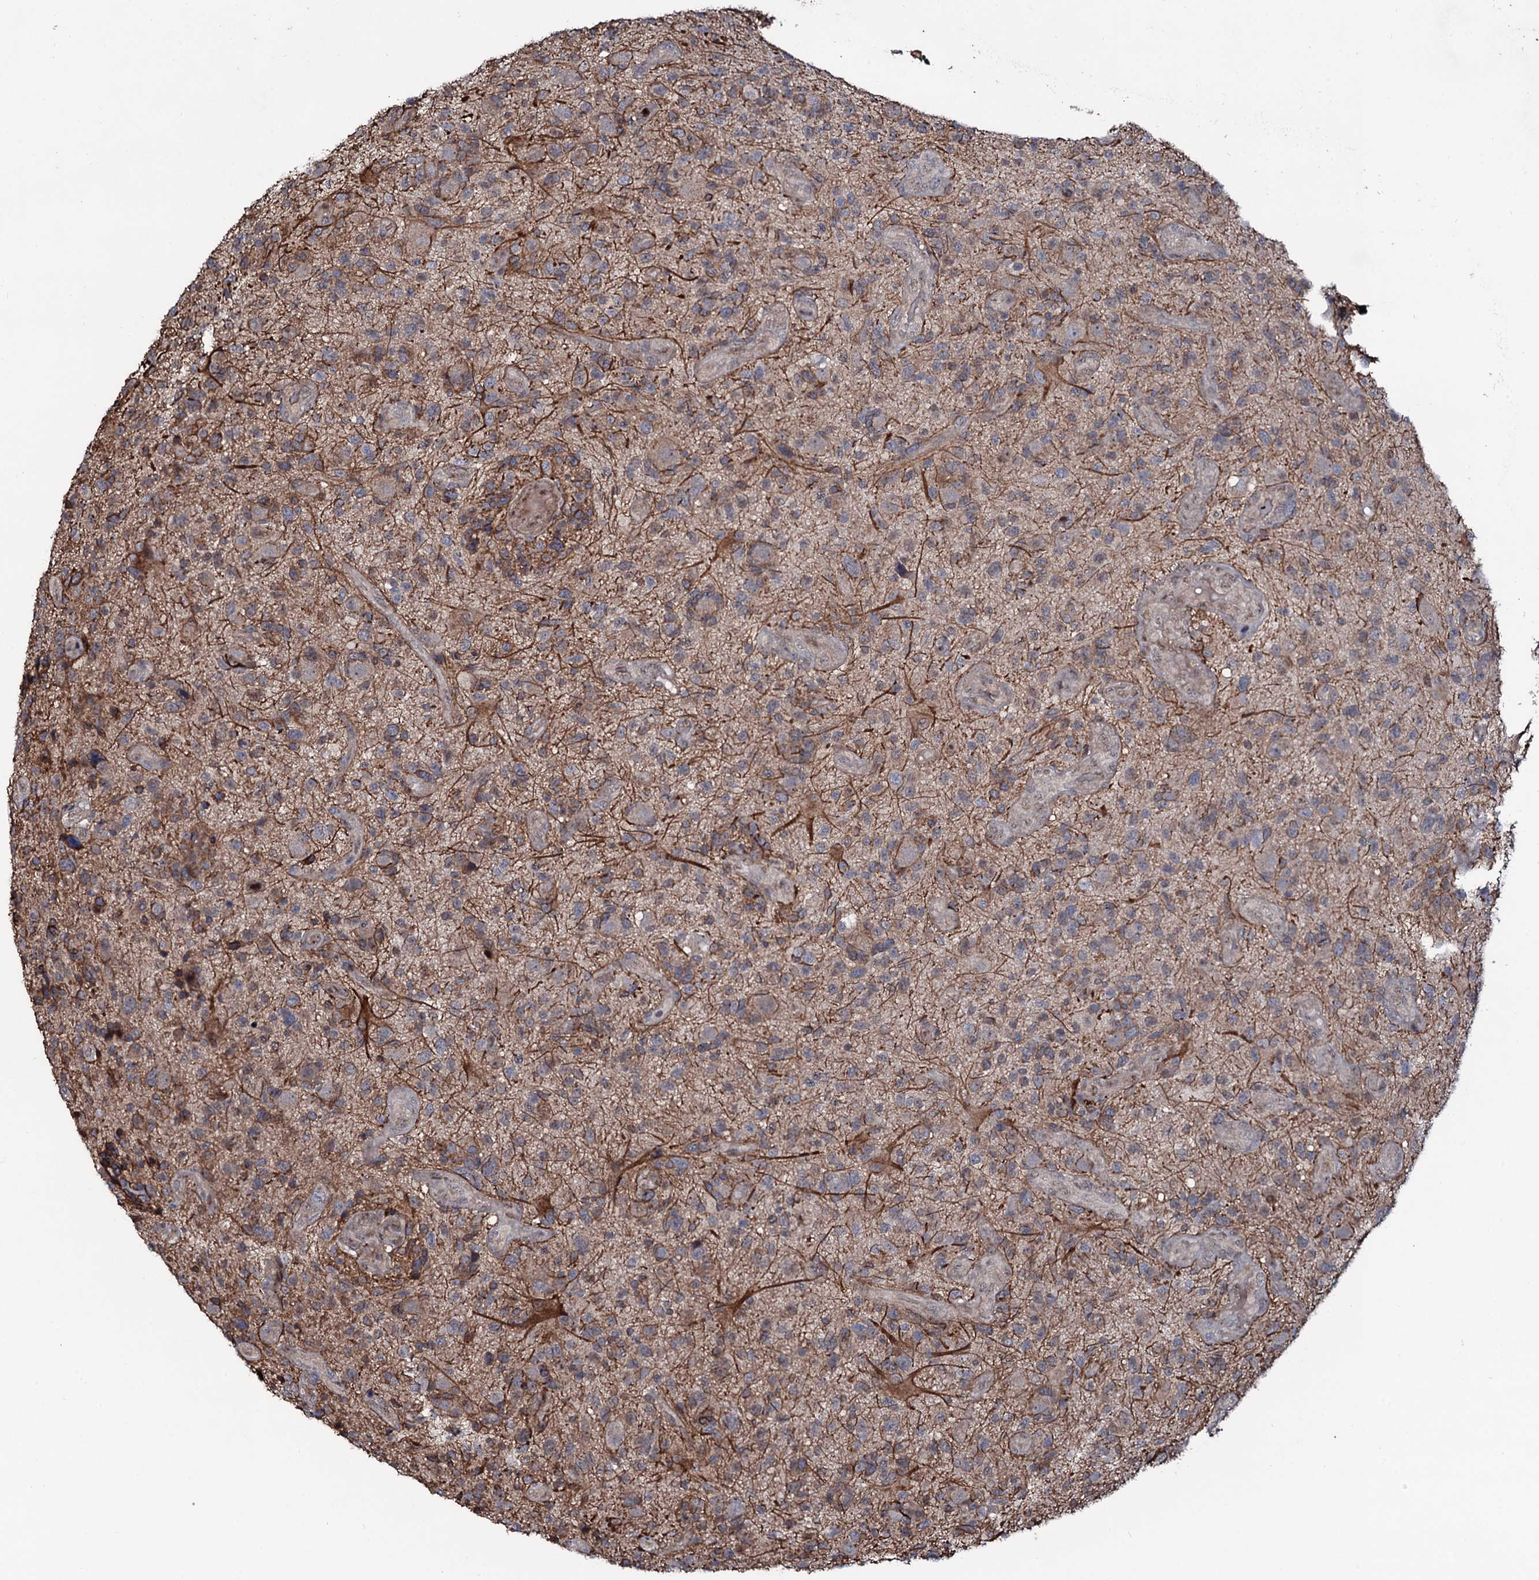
{"staining": {"intensity": "moderate", "quantity": "25%-75%", "location": "cytoplasmic/membranous"}, "tissue": "glioma", "cell_type": "Tumor cells", "image_type": "cancer", "snomed": [{"axis": "morphology", "description": "Glioma, malignant, High grade"}, {"axis": "topography", "description": "Brain"}], "caption": "Immunohistochemistry micrograph of neoplastic tissue: human malignant high-grade glioma stained using IHC reveals medium levels of moderate protein expression localized specifically in the cytoplasmic/membranous of tumor cells, appearing as a cytoplasmic/membranous brown color.", "gene": "COG6", "patient": {"sex": "male", "age": 47}}